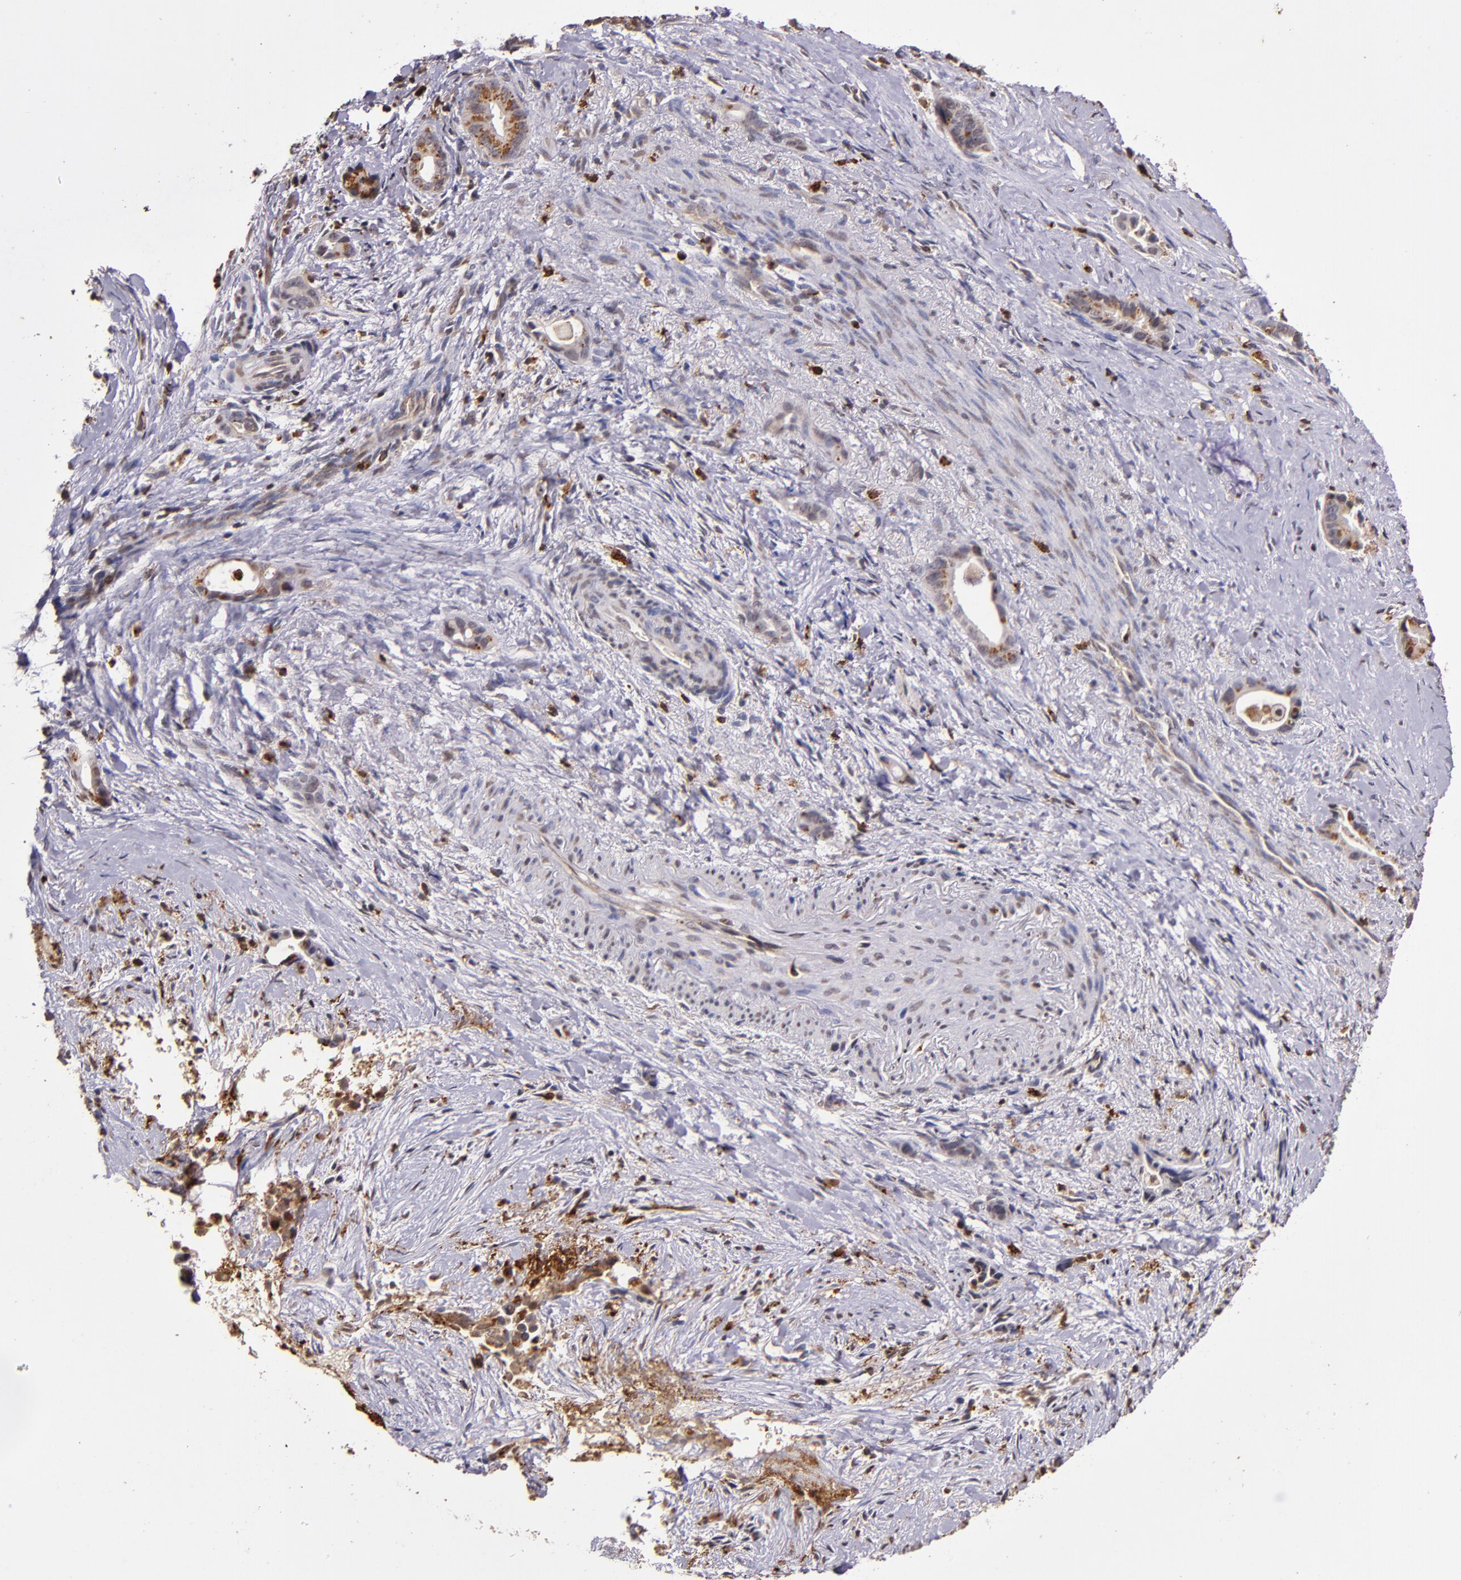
{"staining": {"intensity": "weak", "quantity": "25%-75%", "location": "cytoplasmic/membranous"}, "tissue": "liver cancer", "cell_type": "Tumor cells", "image_type": "cancer", "snomed": [{"axis": "morphology", "description": "Cholangiocarcinoma"}, {"axis": "topography", "description": "Liver"}], "caption": "A low amount of weak cytoplasmic/membranous positivity is identified in approximately 25%-75% of tumor cells in liver cancer (cholangiocarcinoma) tissue. (DAB (3,3'-diaminobenzidine) = brown stain, brightfield microscopy at high magnification).", "gene": "SLC2A3", "patient": {"sex": "female", "age": 55}}